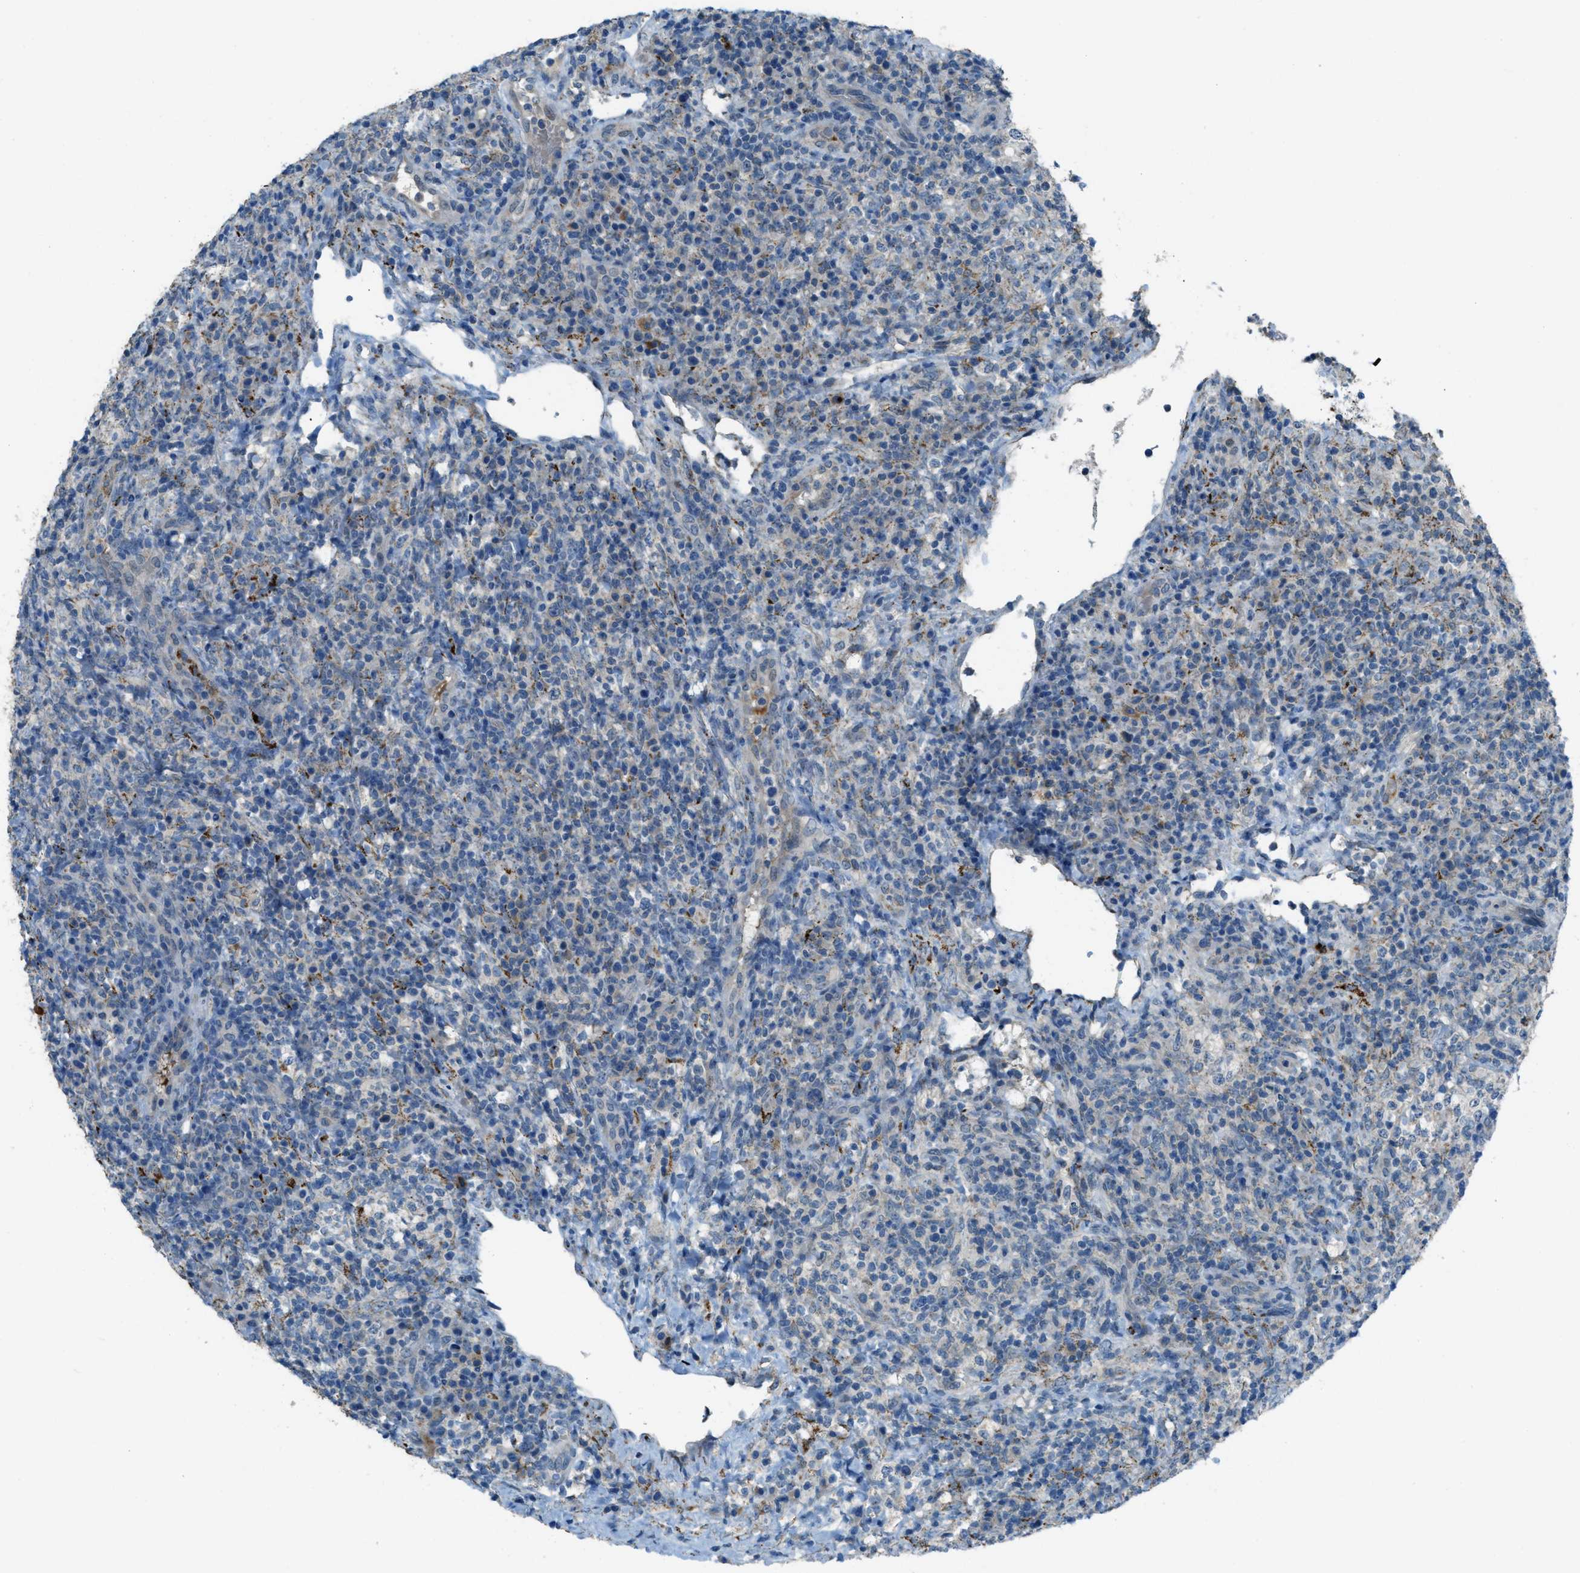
{"staining": {"intensity": "weak", "quantity": "<25%", "location": "cytoplasmic/membranous"}, "tissue": "lymphoma", "cell_type": "Tumor cells", "image_type": "cancer", "snomed": [{"axis": "morphology", "description": "Malignant lymphoma, non-Hodgkin's type, High grade"}, {"axis": "topography", "description": "Lymph node"}], "caption": "Histopathology image shows no significant protein positivity in tumor cells of lymphoma.", "gene": "CDON", "patient": {"sex": "female", "age": 76}}